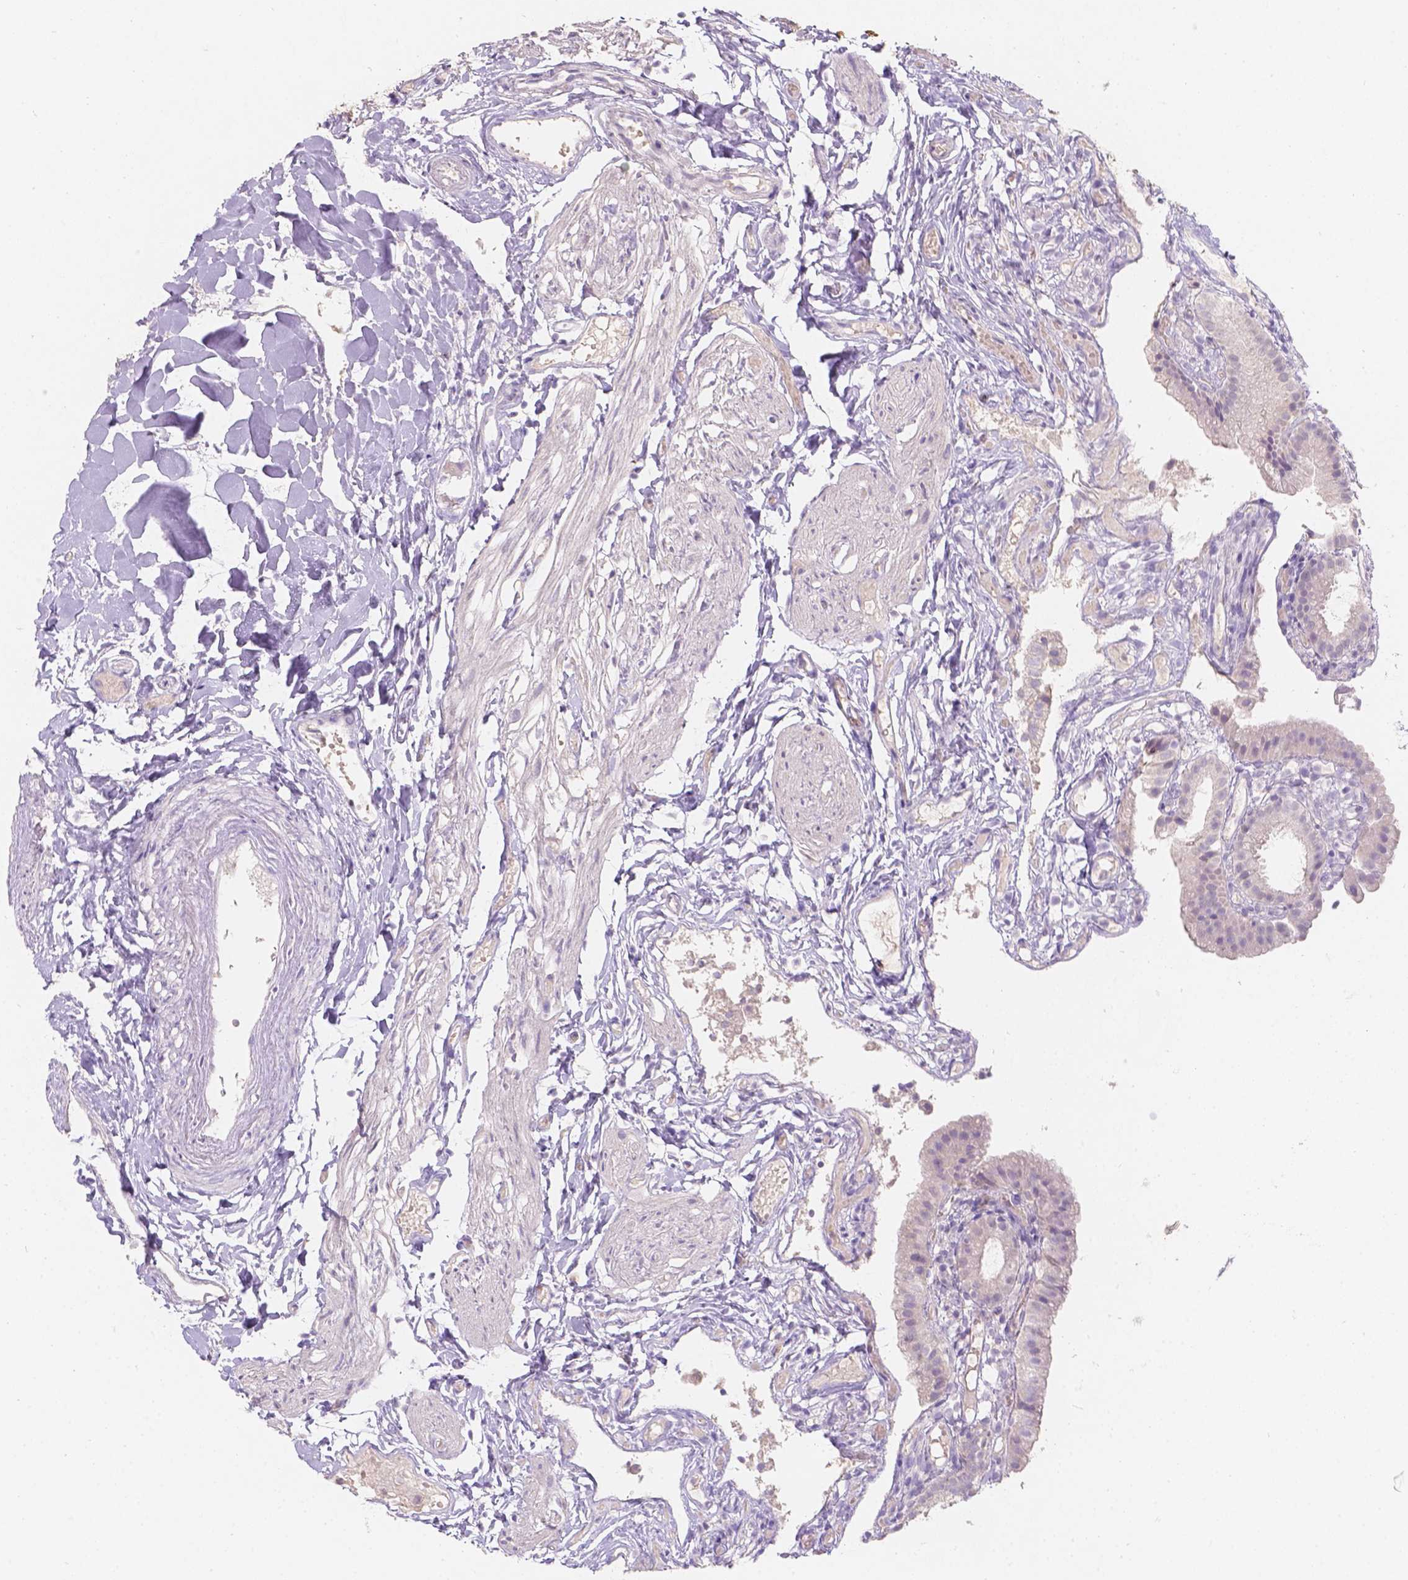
{"staining": {"intensity": "negative", "quantity": "none", "location": "none"}, "tissue": "gallbladder", "cell_type": "Glandular cells", "image_type": "normal", "snomed": [{"axis": "morphology", "description": "Normal tissue, NOS"}, {"axis": "topography", "description": "Gallbladder"}], "caption": "Gallbladder stained for a protein using IHC shows no positivity glandular cells.", "gene": "DCAF4L1", "patient": {"sex": "female", "age": 47}}